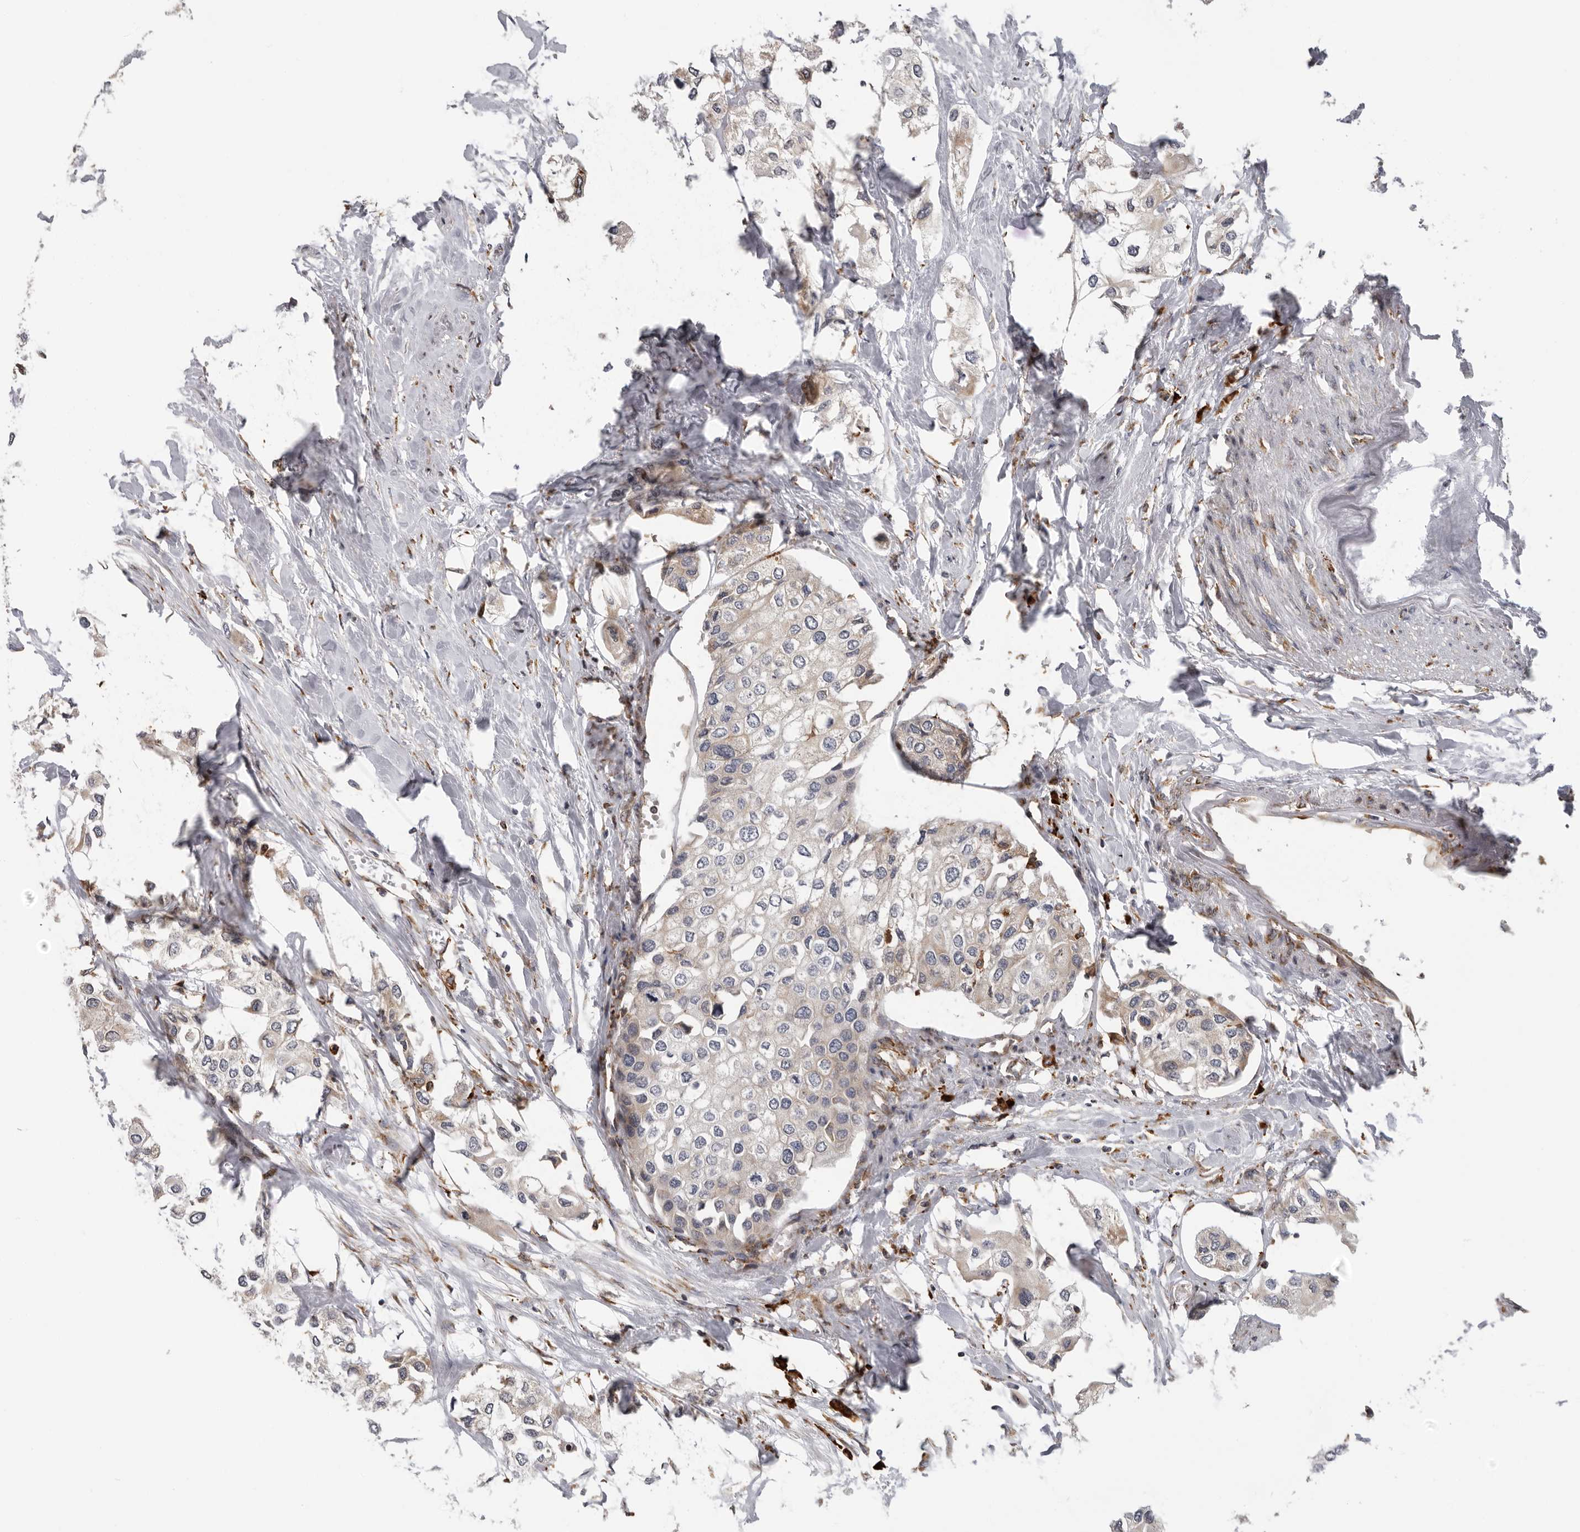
{"staining": {"intensity": "negative", "quantity": "none", "location": "none"}, "tissue": "urothelial cancer", "cell_type": "Tumor cells", "image_type": "cancer", "snomed": [{"axis": "morphology", "description": "Urothelial carcinoma, High grade"}, {"axis": "topography", "description": "Urinary bladder"}], "caption": "Image shows no significant protein expression in tumor cells of urothelial cancer.", "gene": "ALPK2", "patient": {"sex": "male", "age": 64}}